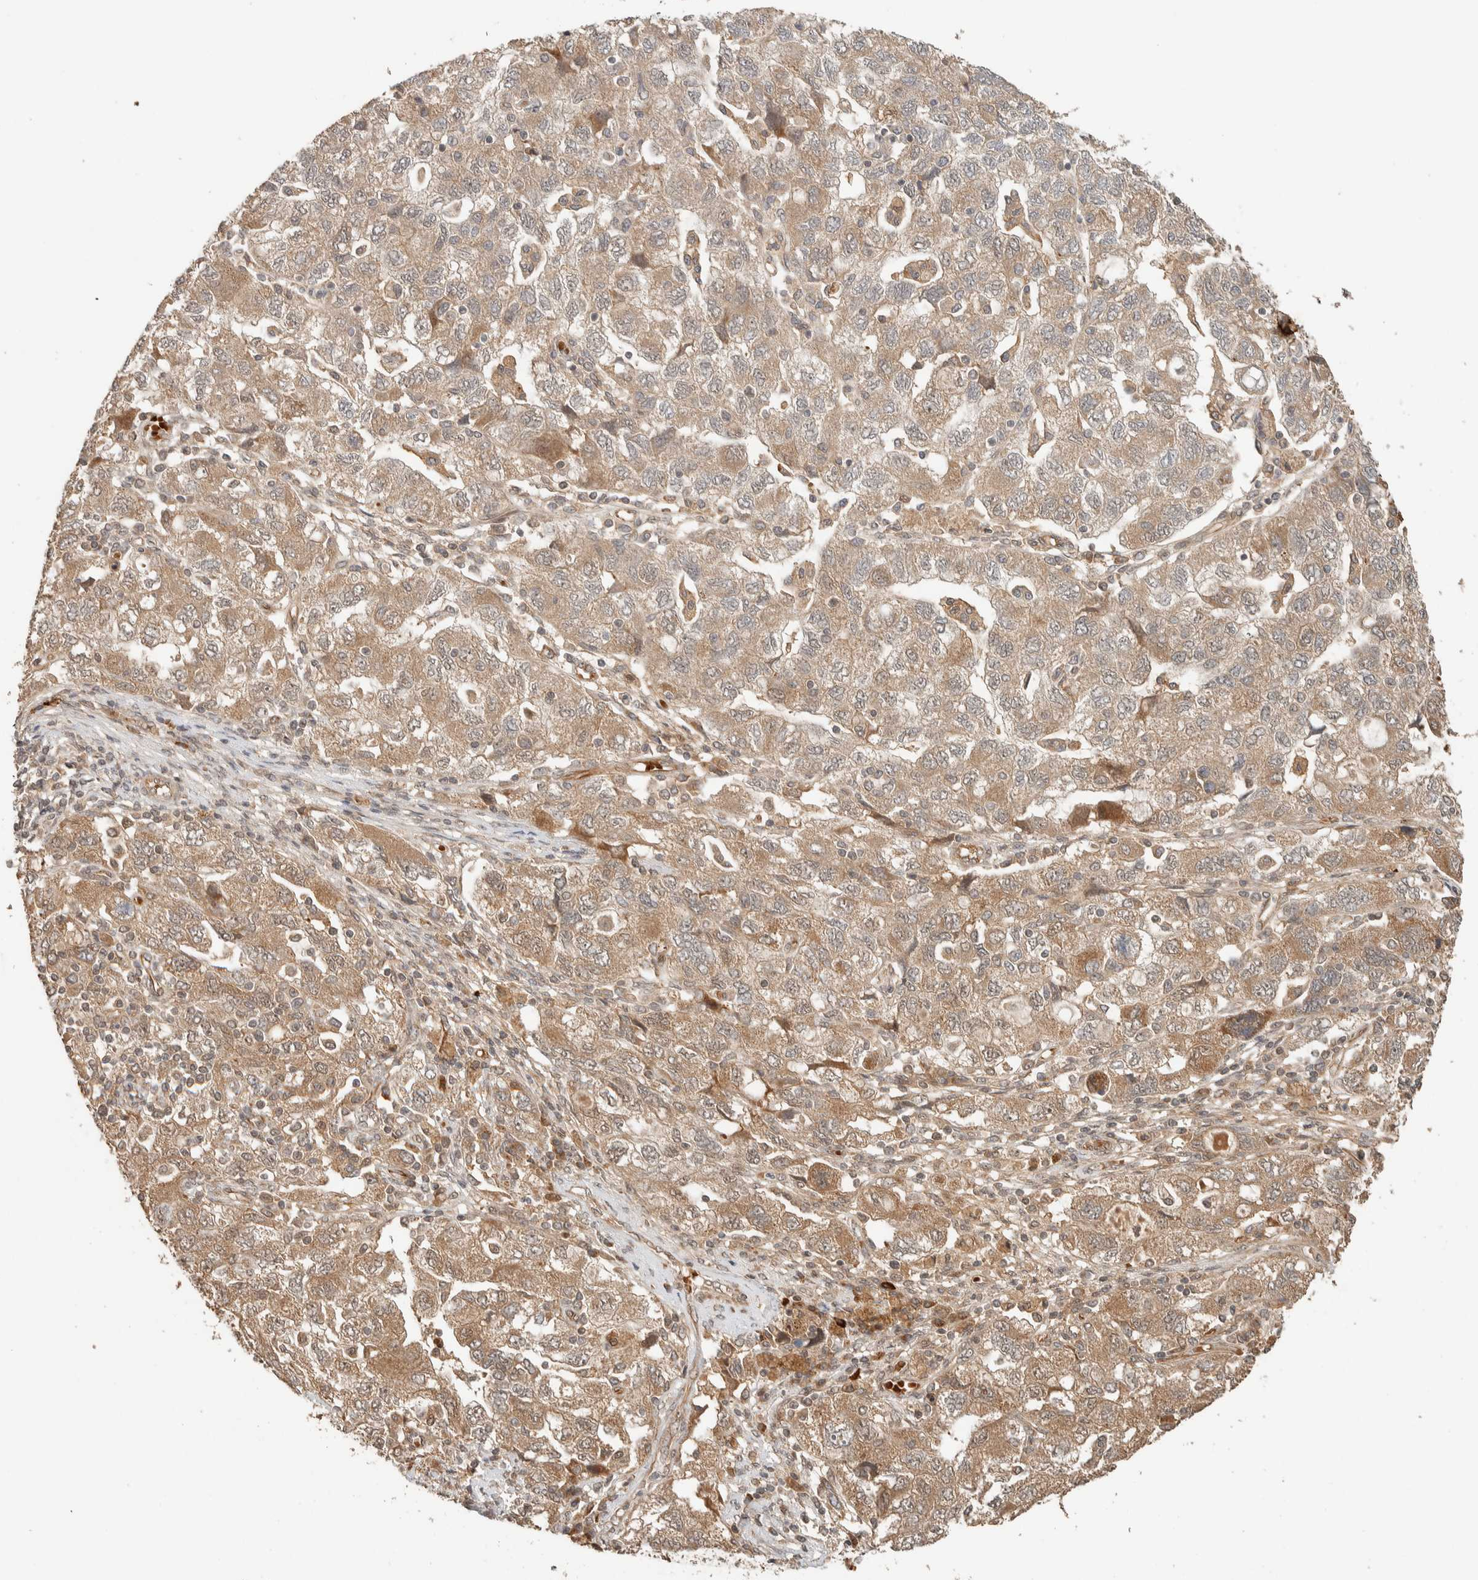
{"staining": {"intensity": "moderate", "quantity": ">75%", "location": "cytoplasmic/membranous"}, "tissue": "ovarian cancer", "cell_type": "Tumor cells", "image_type": "cancer", "snomed": [{"axis": "morphology", "description": "Carcinoma, NOS"}, {"axis": "morphology", "description": "Cystadenocarcinoma, serous, NOS"}, {"axis": "topography", "description": "Ovary"}], "caption": "Human ovarian carcinoma stained with a brown dye demonstrates moderate cytoplasmic/membranous positive expression in approximately >75% of tumor cells.", "gene": "ZBTB2", "patient": {"sex": "female", "age": 69}}